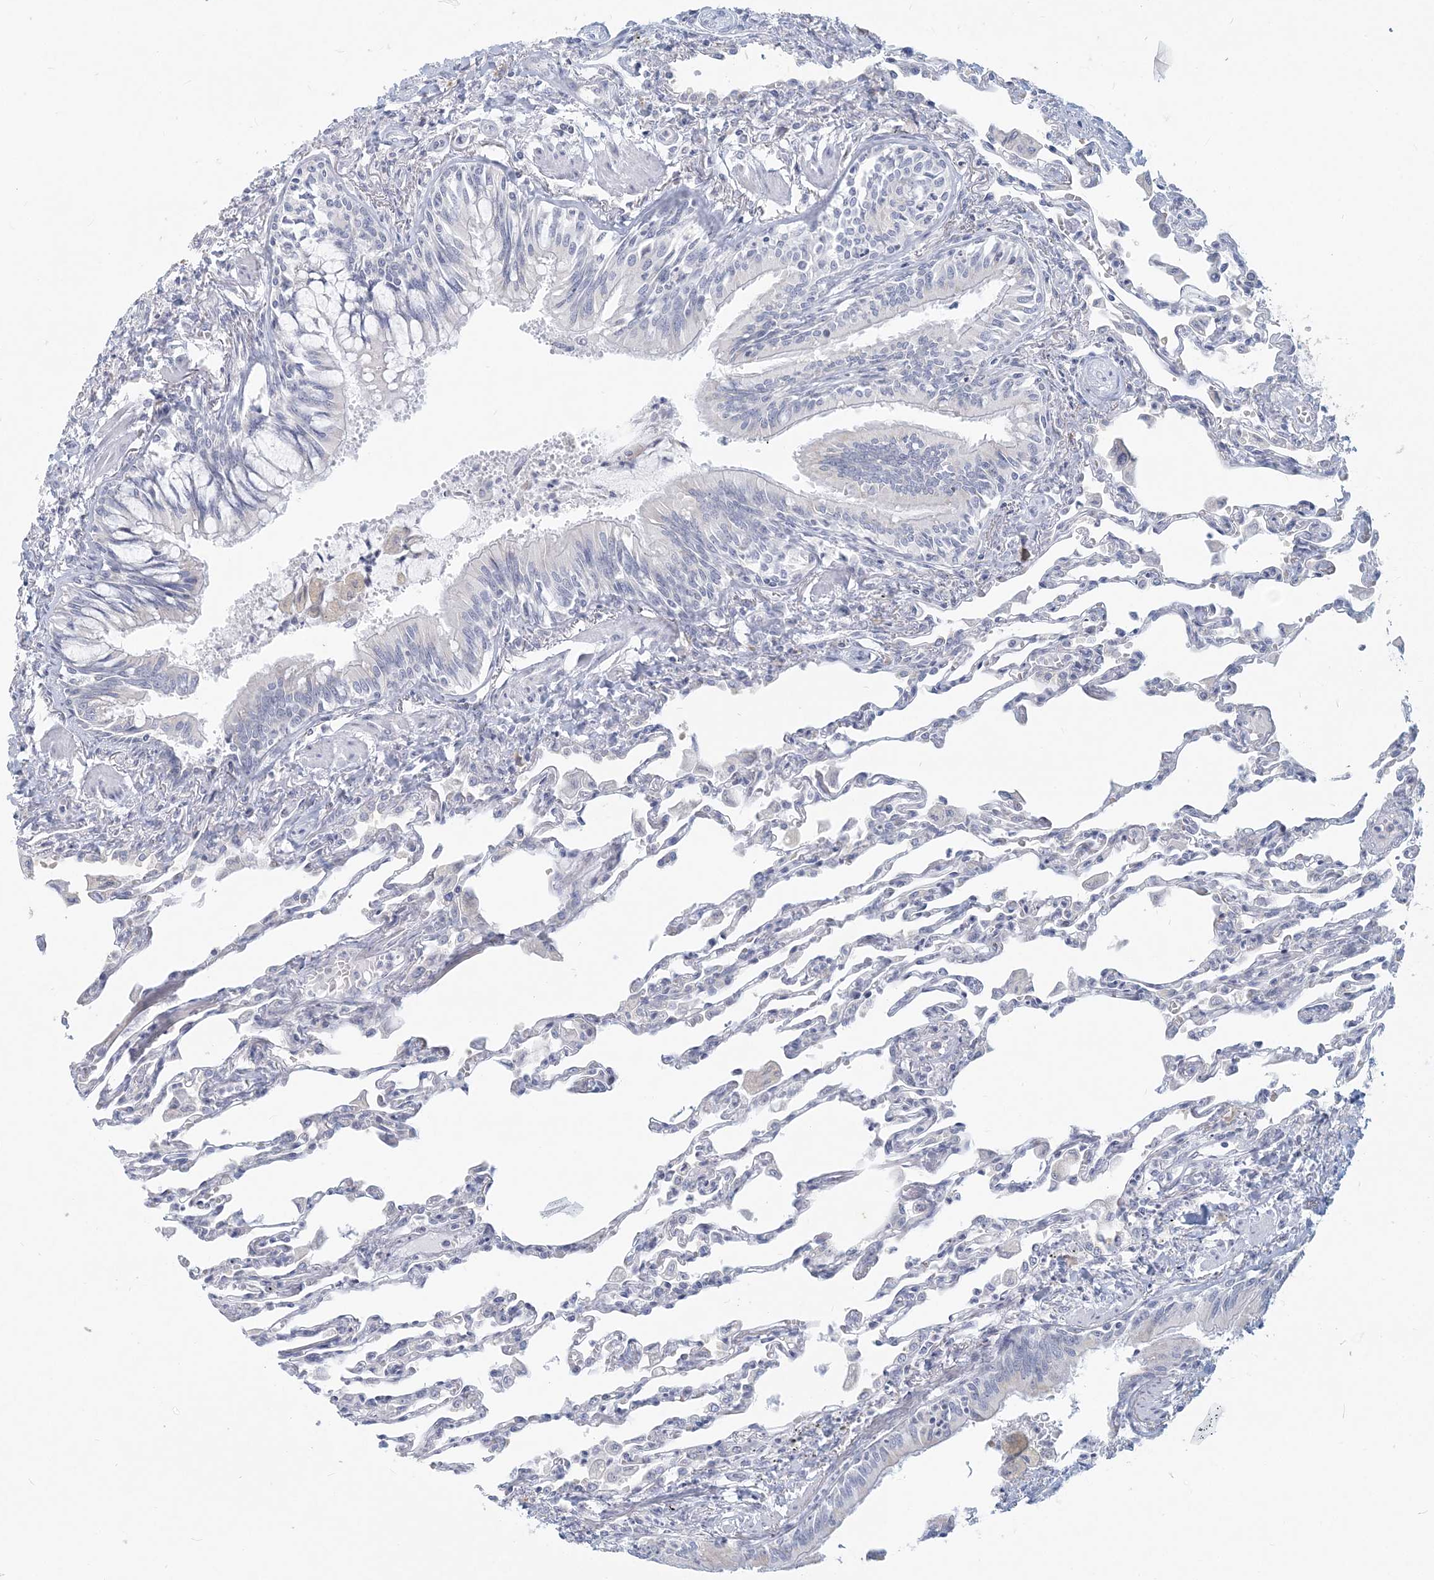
{"staining": {"intensity": "negative", "quantity": "none", "location": "none"}, "tissue": "lung", "cell_type": "Alveolar cells", "image_type": "normal", "snomed": [{"axis": "morphology", "description": "Normal tissue, NOS"}, {"axis": "topography", "description": "Bronchus"}, {"axis": "topography", "description": "Lung"}], "caption": "This image is of unremarkable lung stained with immunohistochemistry (IHC) to label a protein in brown with the nuclei are counter-stained blue. There is no staining in alveolar cells. (Brightfield microscopy of DAB (3,3'-diaminobenzidine) IHC at high magnification).", "gene": "CSN1S1", "patient": {"sex": "female", "age": 49}}